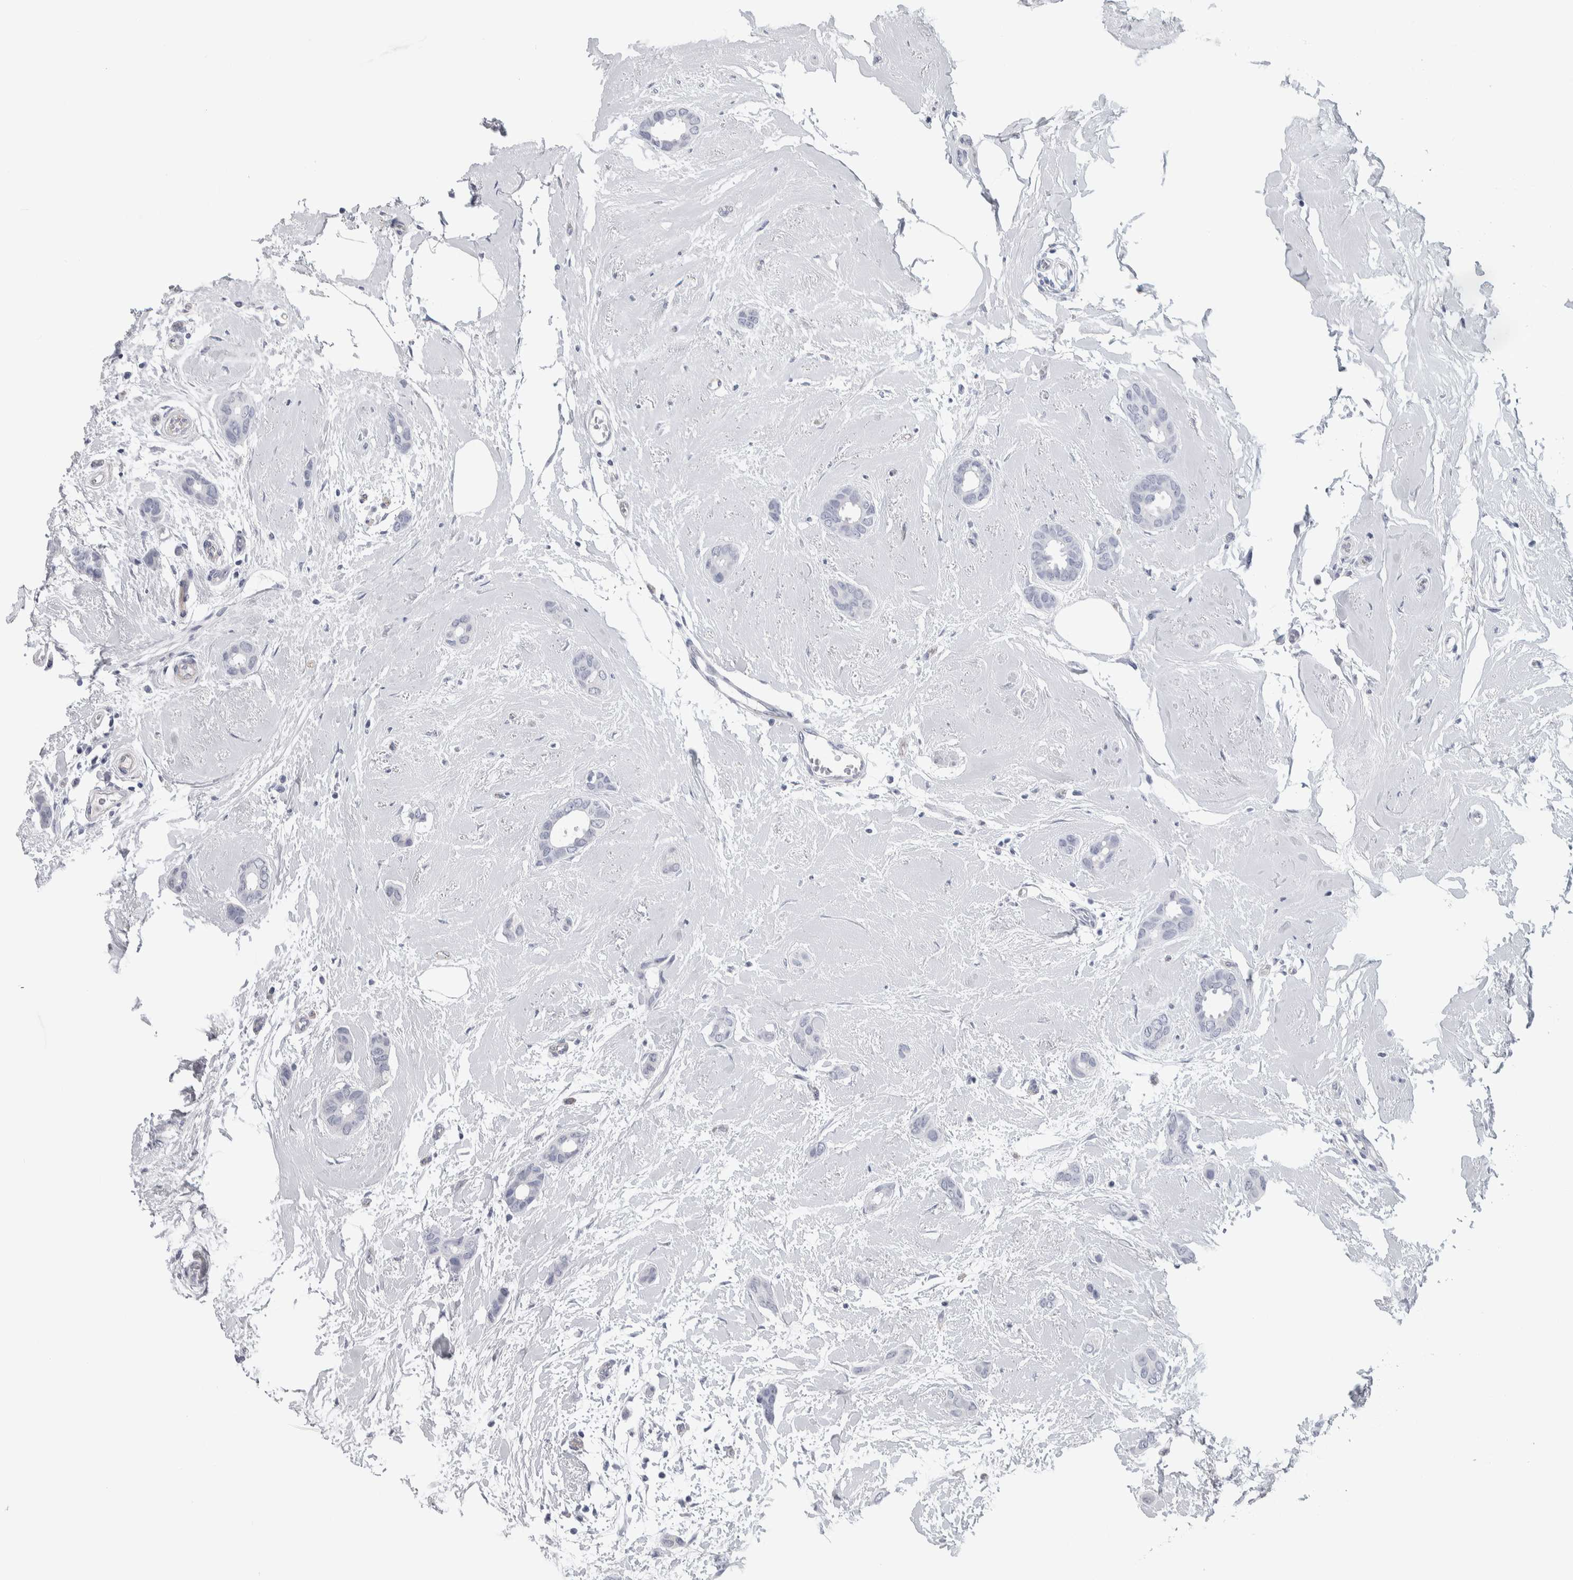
{"staining": {"intensity": "negative", "quantity": "none", "location": "none"}, "tissue": "breast cancer", "cell_type": "Tumor cells", "image_type": "cancer", "snomed": [{"axis": "morphology", "description": "Duct carcinoma"}, {"axis": "topography", "description": "Breast"}], "caption": "This is a histopathology image of immunohistochemistry staining of invasive ductal carcinoma (breast), which shows no expression in tumor cells. (Brightfield microscopy of DAB (3,3'-diaminobenzidine) immunohistochemistry at high magnification).", "gene": "ZNF862", "patient": {"sex": "female", "age": 55}}